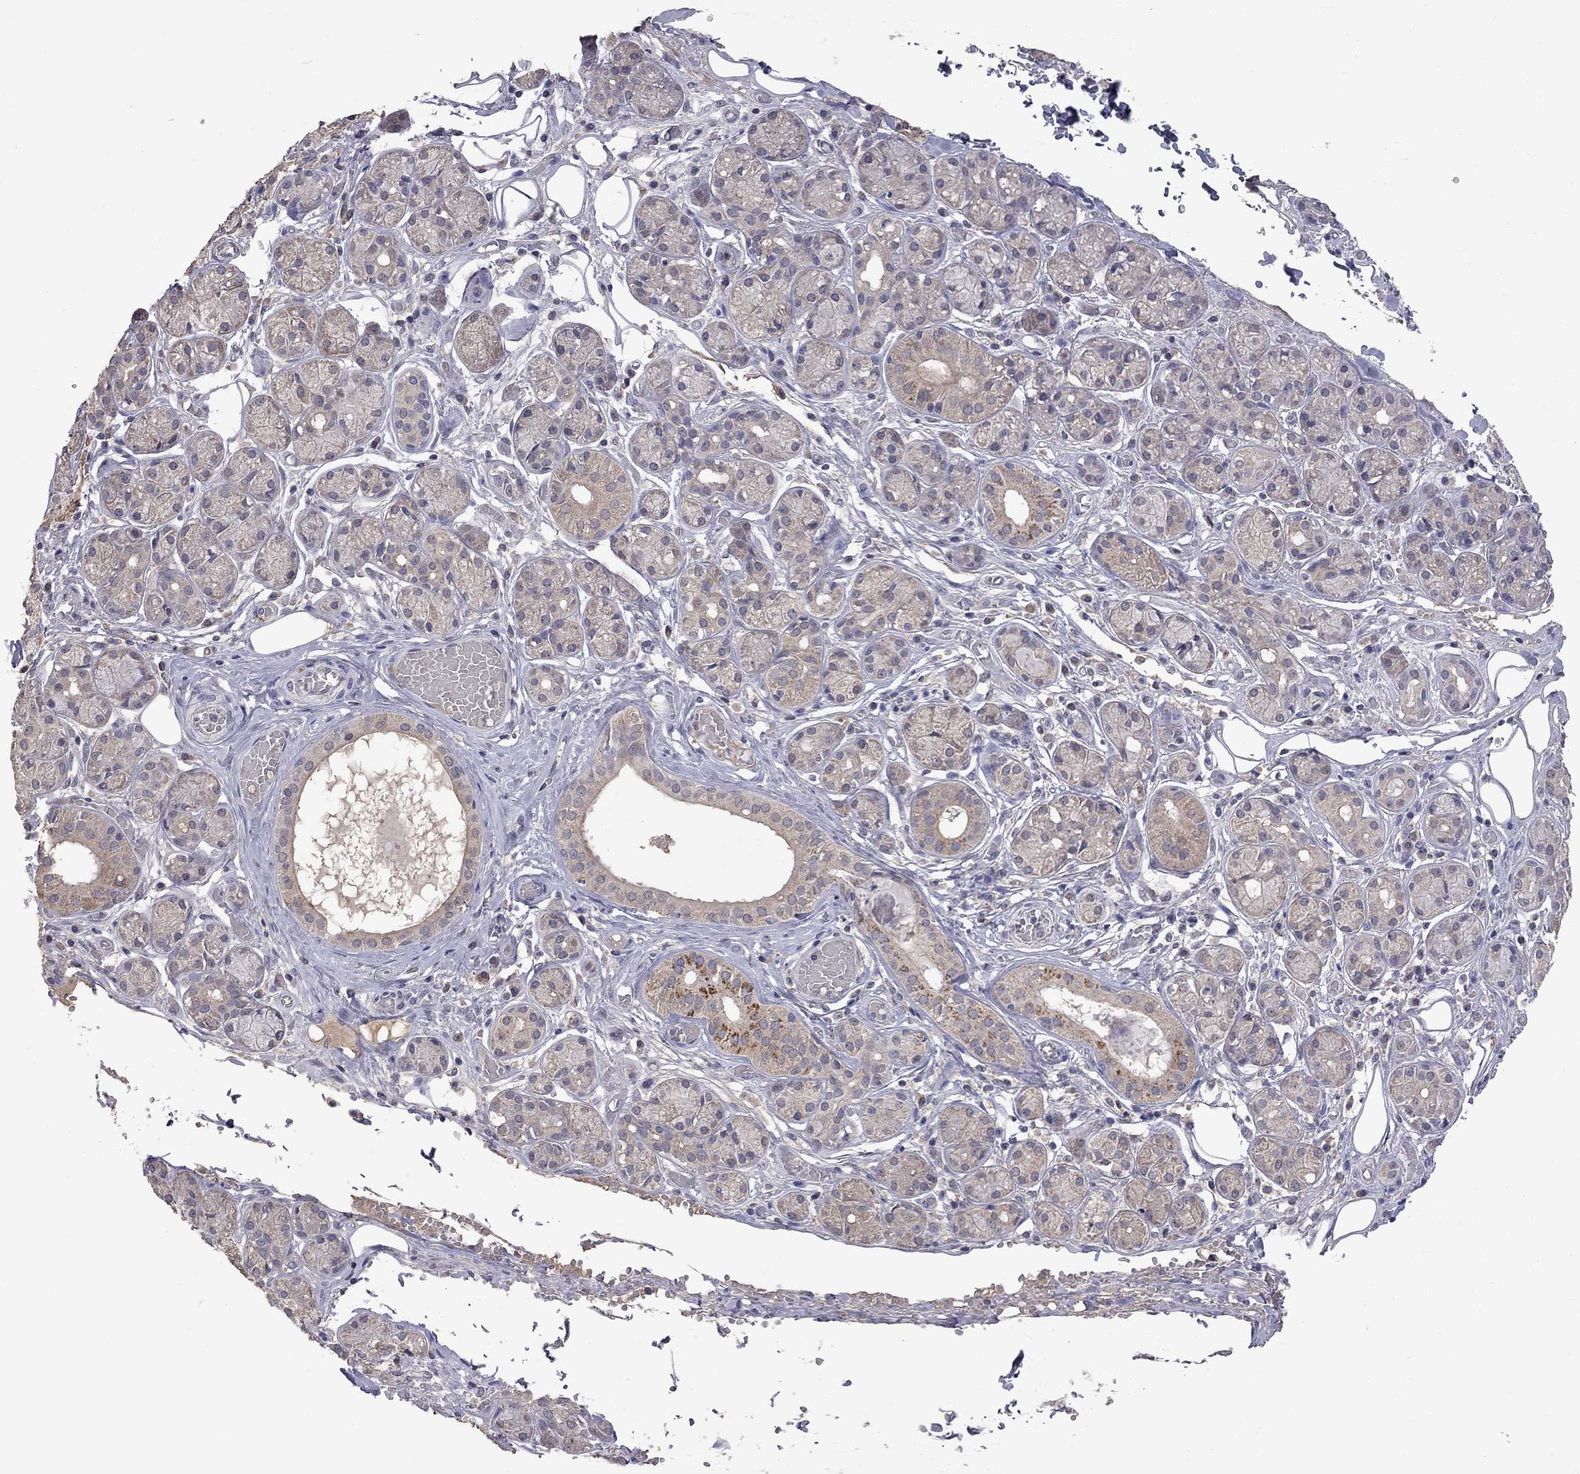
{"staining": {"intensity": "weak", "quantity": "25%-75%", "location": "cytoplasmic/membranous"}, "tissue": "salivary gland", "cell_type": "Glandular cells", "image_type": "normal", "snomed": [{"axis": "morphology", "description": "Normal tissue, NOS"}, {"axis": "topography", "description": "Salivary gland"}, {"axis": "topography", "description": "Peripheral nerve tissue"}], "caption": "This is an image of immunohistochemistry (IHC) staining of unremarkable salivary gland, which shows weak staining in the cytoplasmic/membranous of glandular cells.", "gene": "HTR6", "patient": {"sex": "male", "age": 71}}